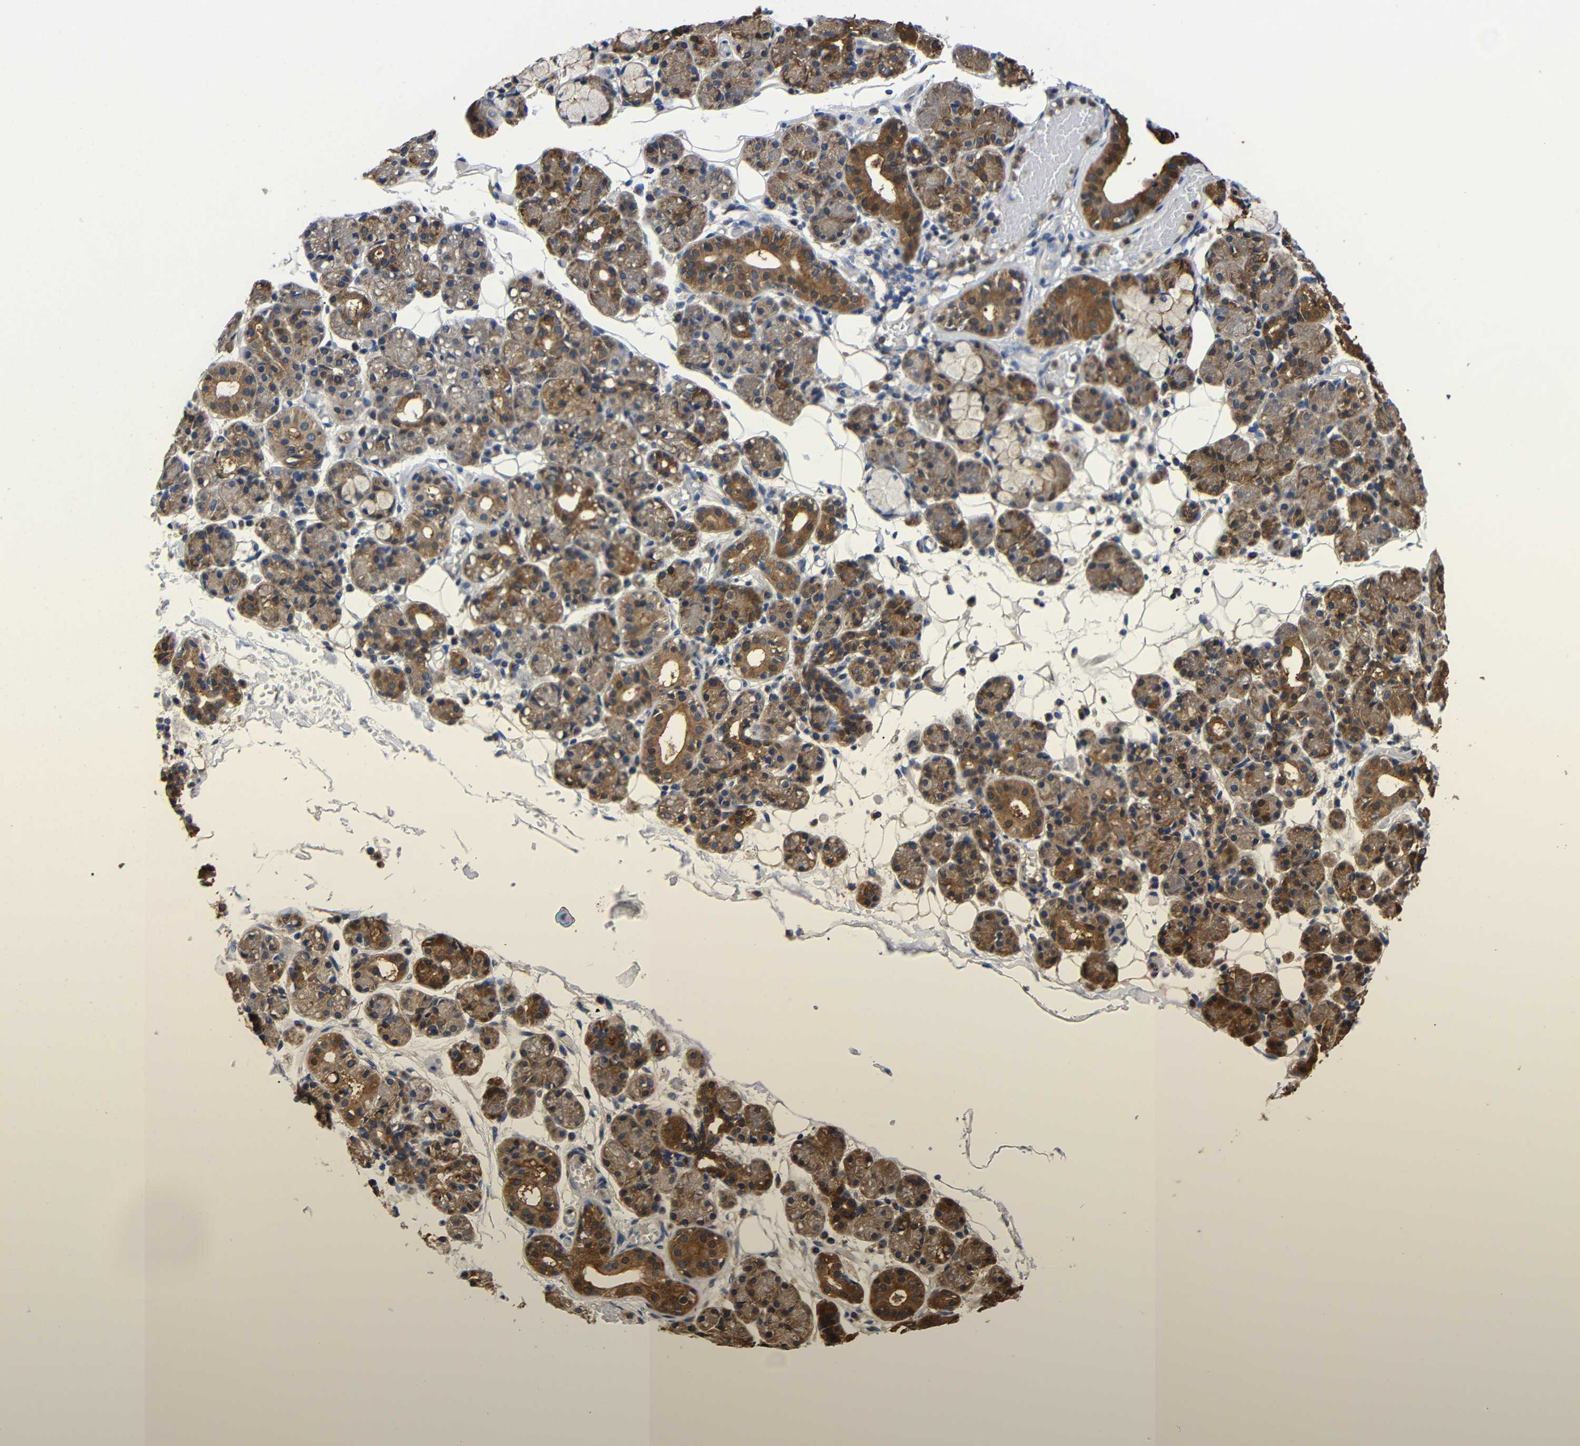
{"staining": {"intensity": "moderate", "quantity": ">75%", "location": "cytoplasmic/membranous"}, "tissue": "salivary gland", "cell_type": "Glandular cells", "image_type": "normal", "snomed": [{"axis": "morphology", "description": "Normal tissue, NOS"}, {"axis": "topography", "description": "Salivary gland"}], "caption": "The histopathology image reveals a brown stain indicating the presence of a protein in the cytoplasmic/membranous of glandular cells in salivary gland. Nuclei are stained in blue.", "gene": "LRRCC1", "patient": {"sex": "male", "age": 63}}